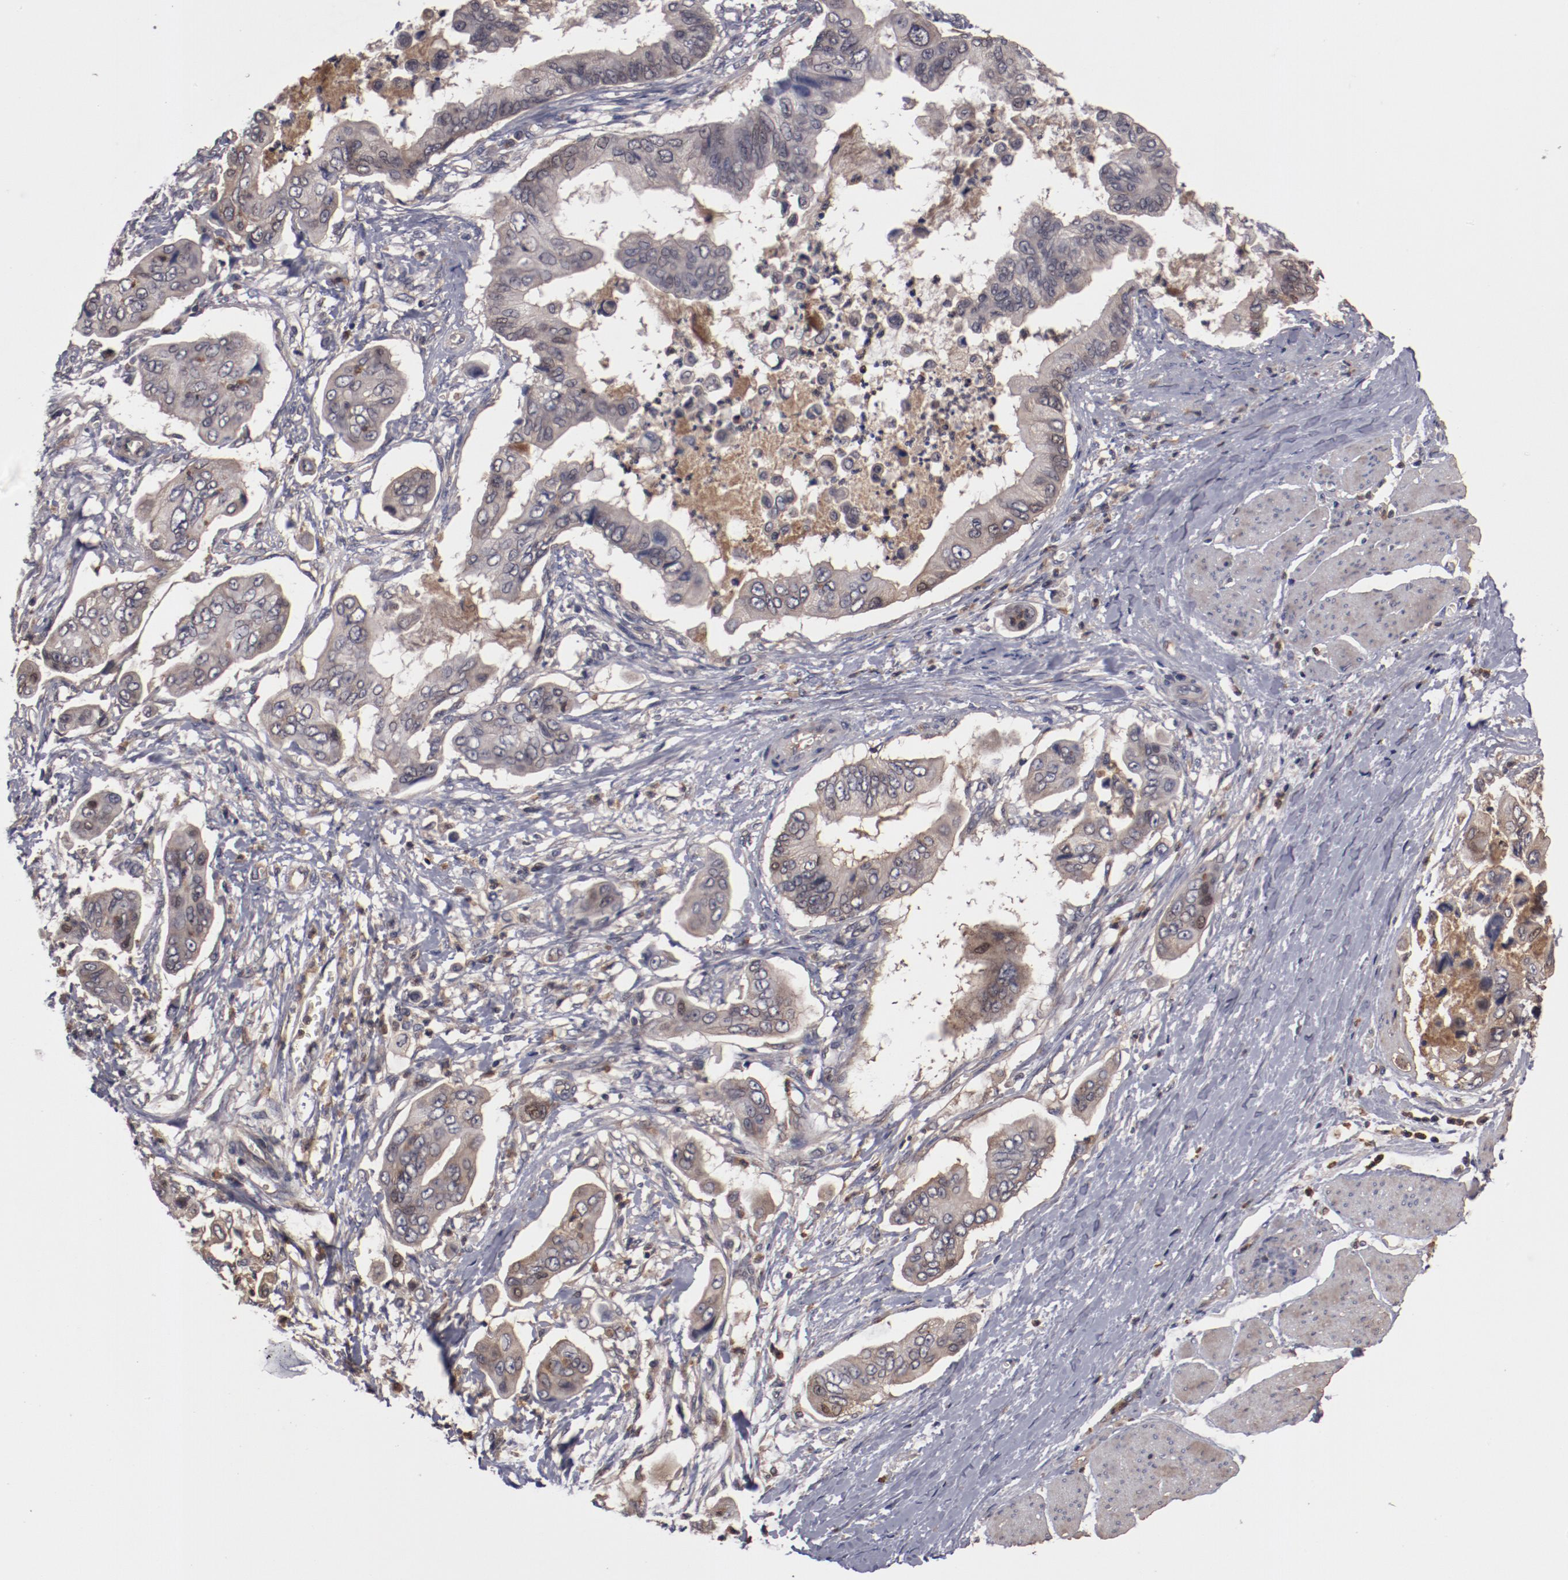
{"staining": {"intensity": "weak", "quantity": ">75%", "location": "cytoplasmic/membranous"}, "tissue": "stomach cancer", "cell_type": "Tumor cells", "image_type": "cancer", "snomed": [{"axis": "morphology", "description": "Adenocarcinoma, NOS"}, {"axis": "topography", "description": "Stomach, upper"}], "caption": "Protein staining by immunohistochemistry demonstrates weak cytoplasmic/membranous expression in about >75% of tumor cells in stomach cancer (adenocarcinoma).", "gene": "SERPINA7", "patient": {"sex": "male", "age": 80}}